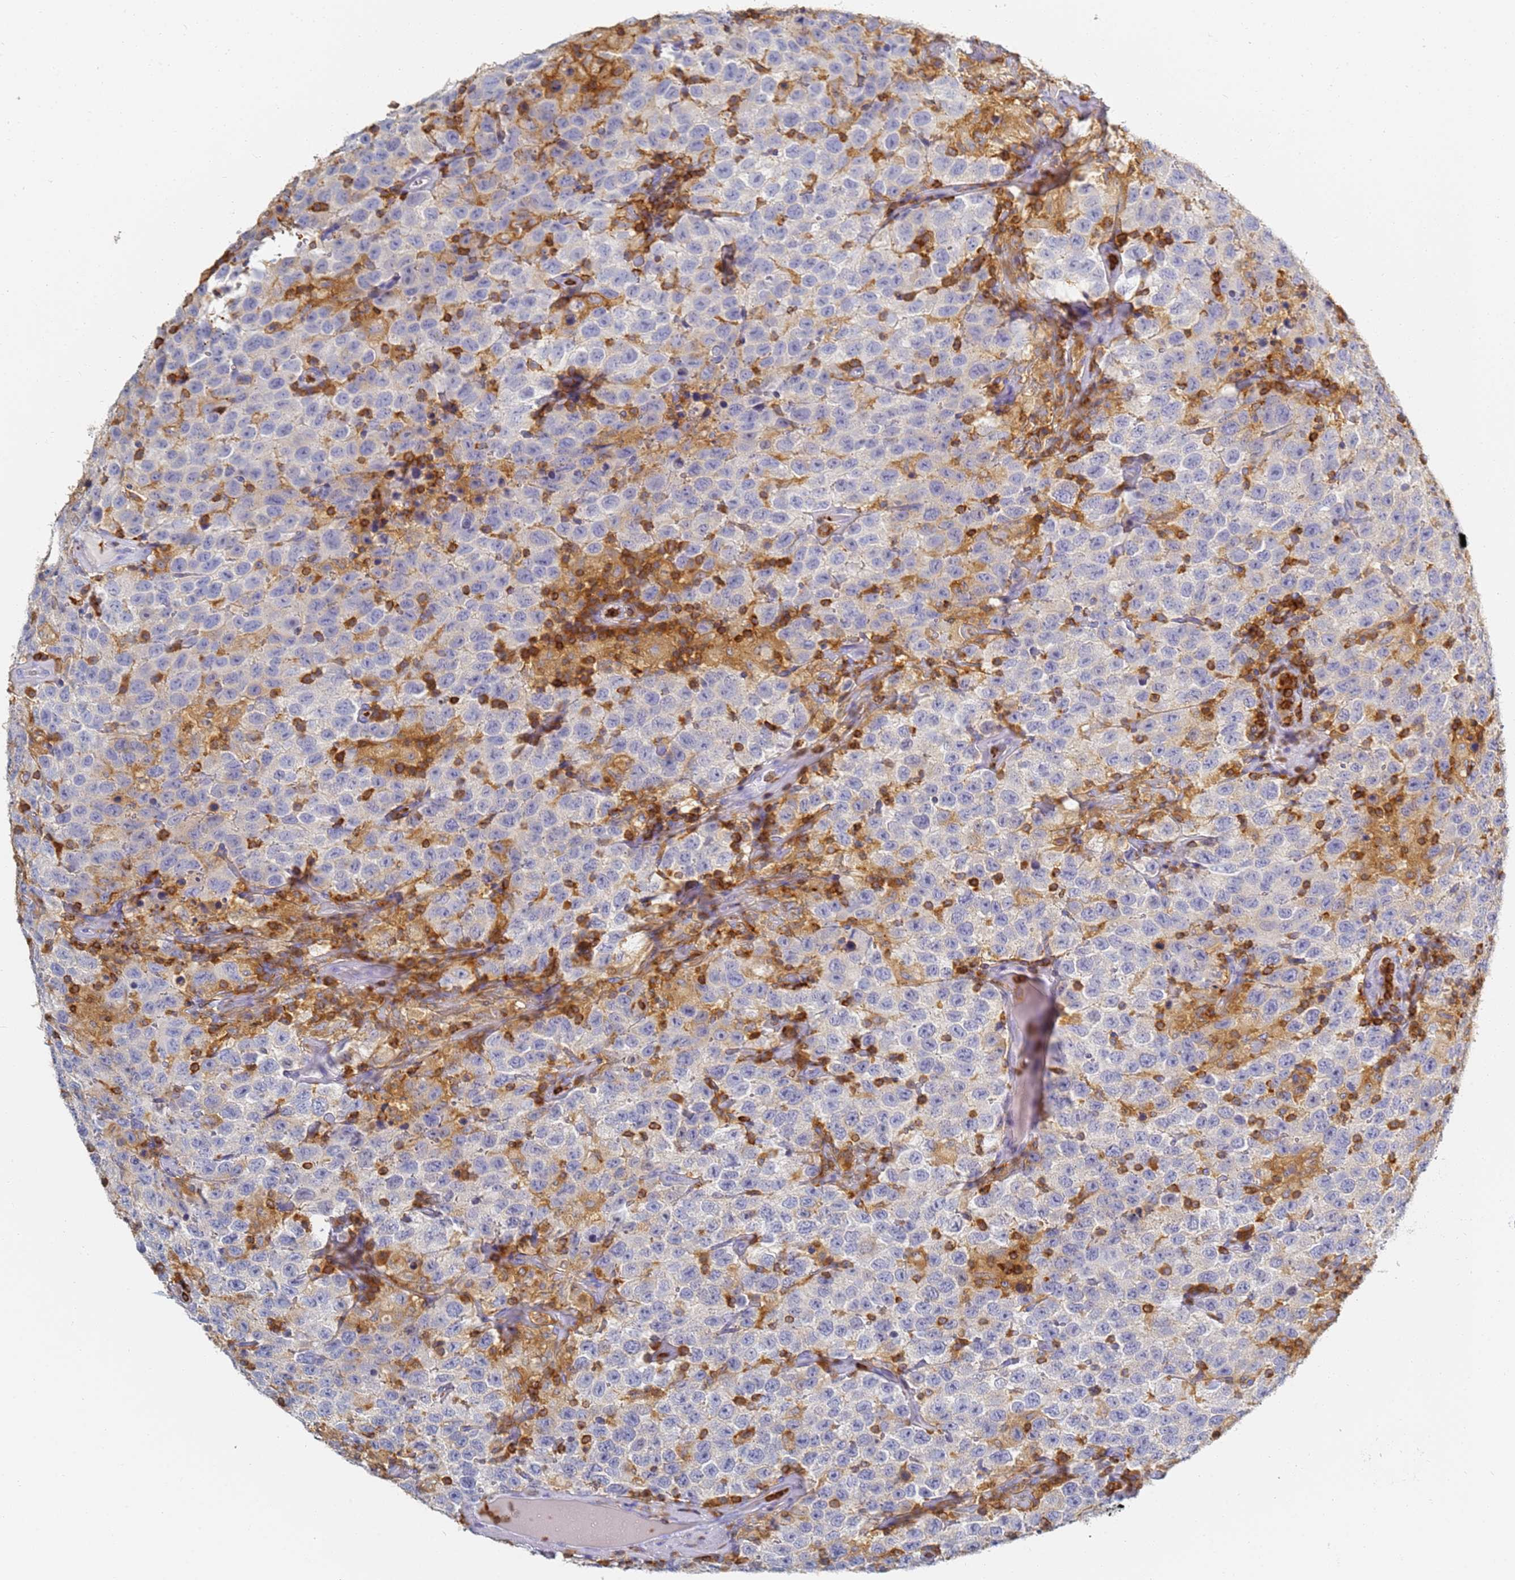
{"staining": {"intensity": "negative", "quantity": "none", "location": "none"}, "tissue": "testis cancer", "cell_type": "Tumor cells", "image_type": "cancer", "snomed": [{"axis": "morphology", "description": "Seminoma, NOS"}, {"axis": "topography", "description": "Testis"}], "caption": "This is a histopathology image of IHC staining of seminoma (testis), which shows no expression in tumor cells.", "gene": "BIN2", "patient": {"sex": "male", "age": 41}}